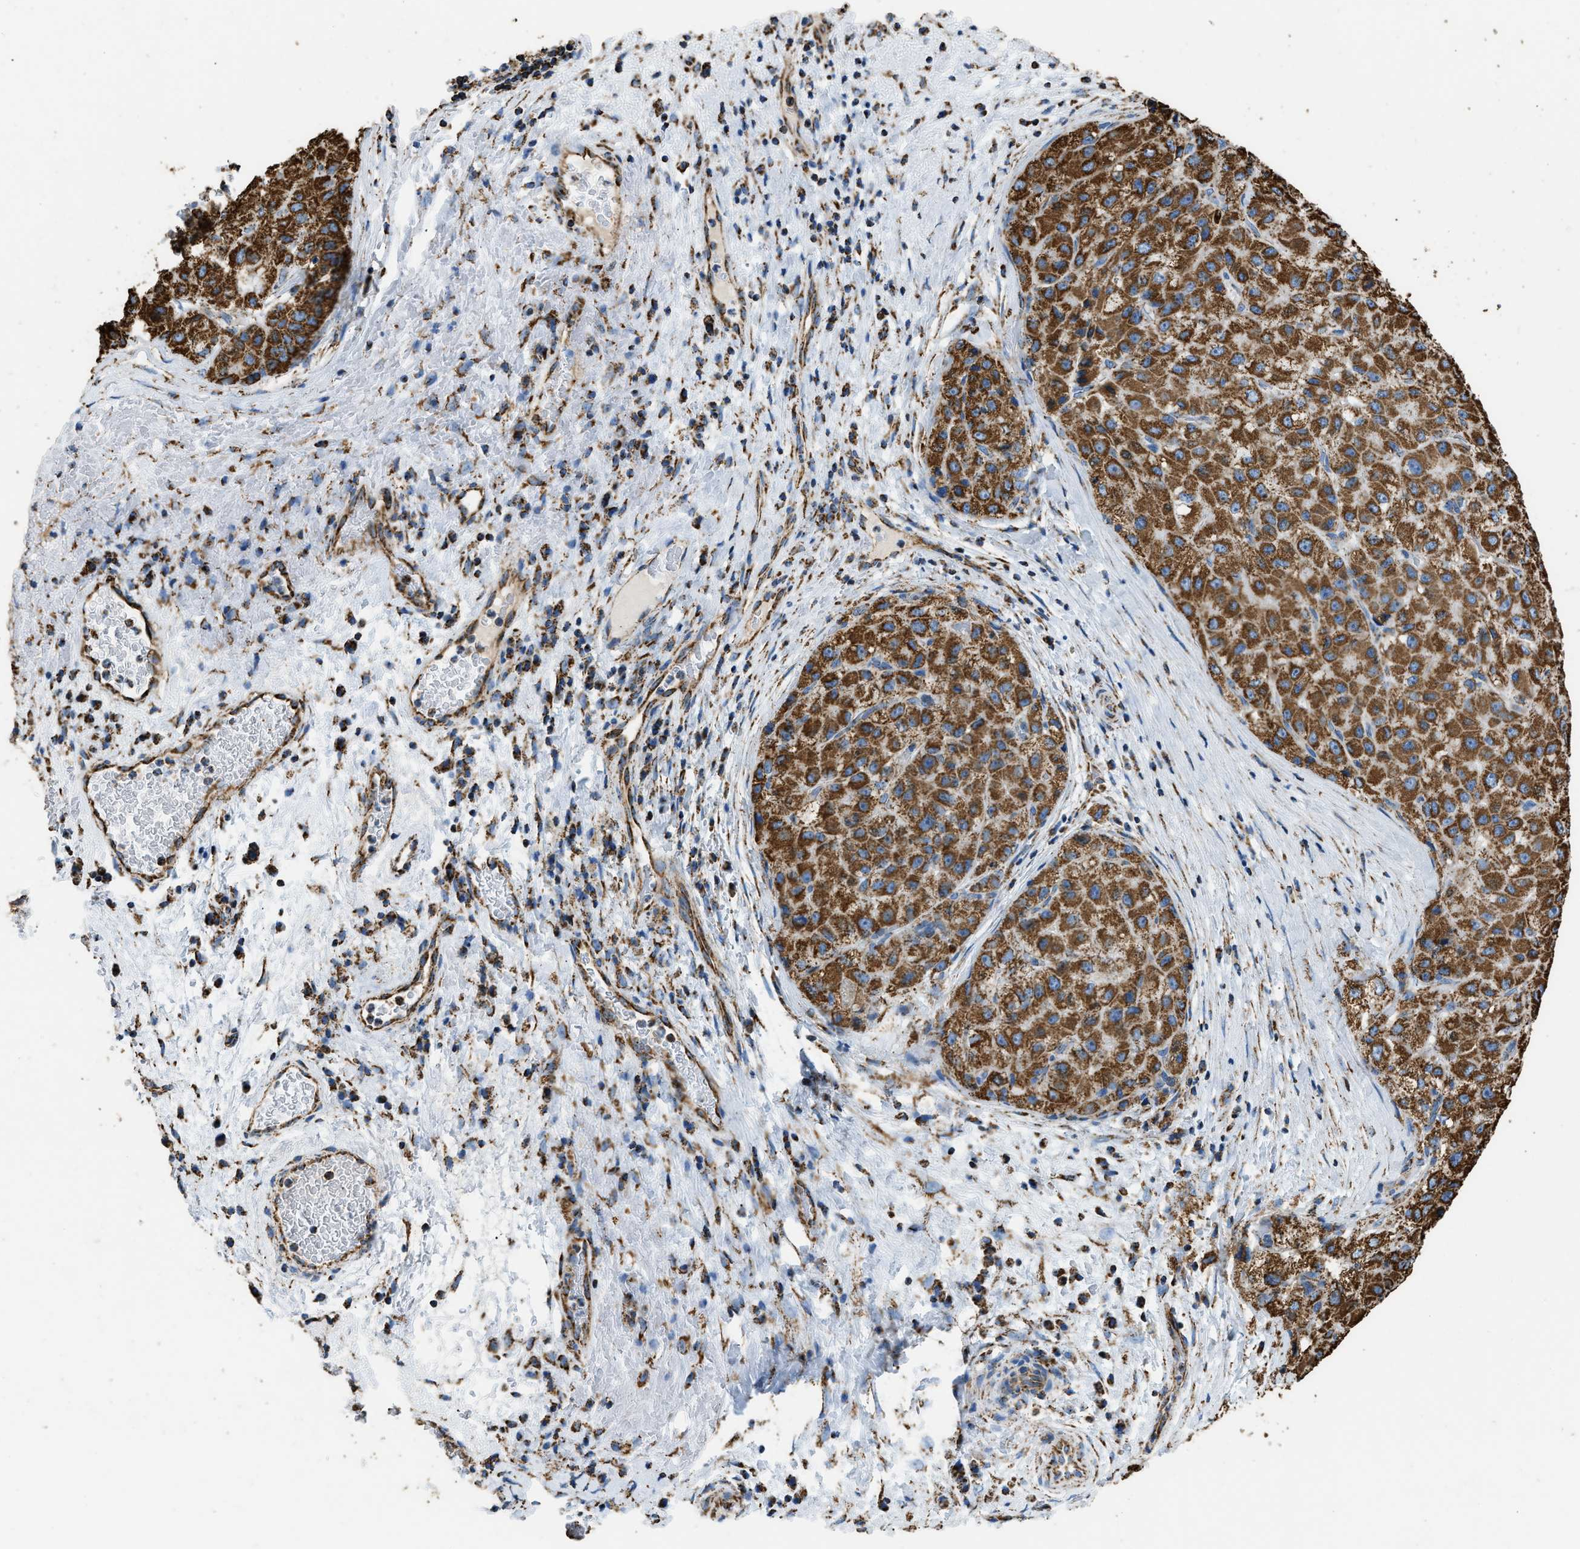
{"staining": {"intensity": "strong", "quantity": ">75%", "location": "cytoplasmic/membranous"}, "tissue": "liver cancer", "cell_type": "Tumor cells", "image_type": "cancer", "snomed": [{"axis": "morphology", "description": "Carcinoma, Hepatocellular, NOS"}, {"axis": "topography", "description": "Liver"}], "caption": "IHC micrograph of human hepatocellular carcinoma (liver) stained for a protein (brown), which displays high levels of strong cytoplasmic/membranous positivity in about >75% of tumor cells.", "gene": "IRX6", "patient": {"sex": "male", "age": 80}}